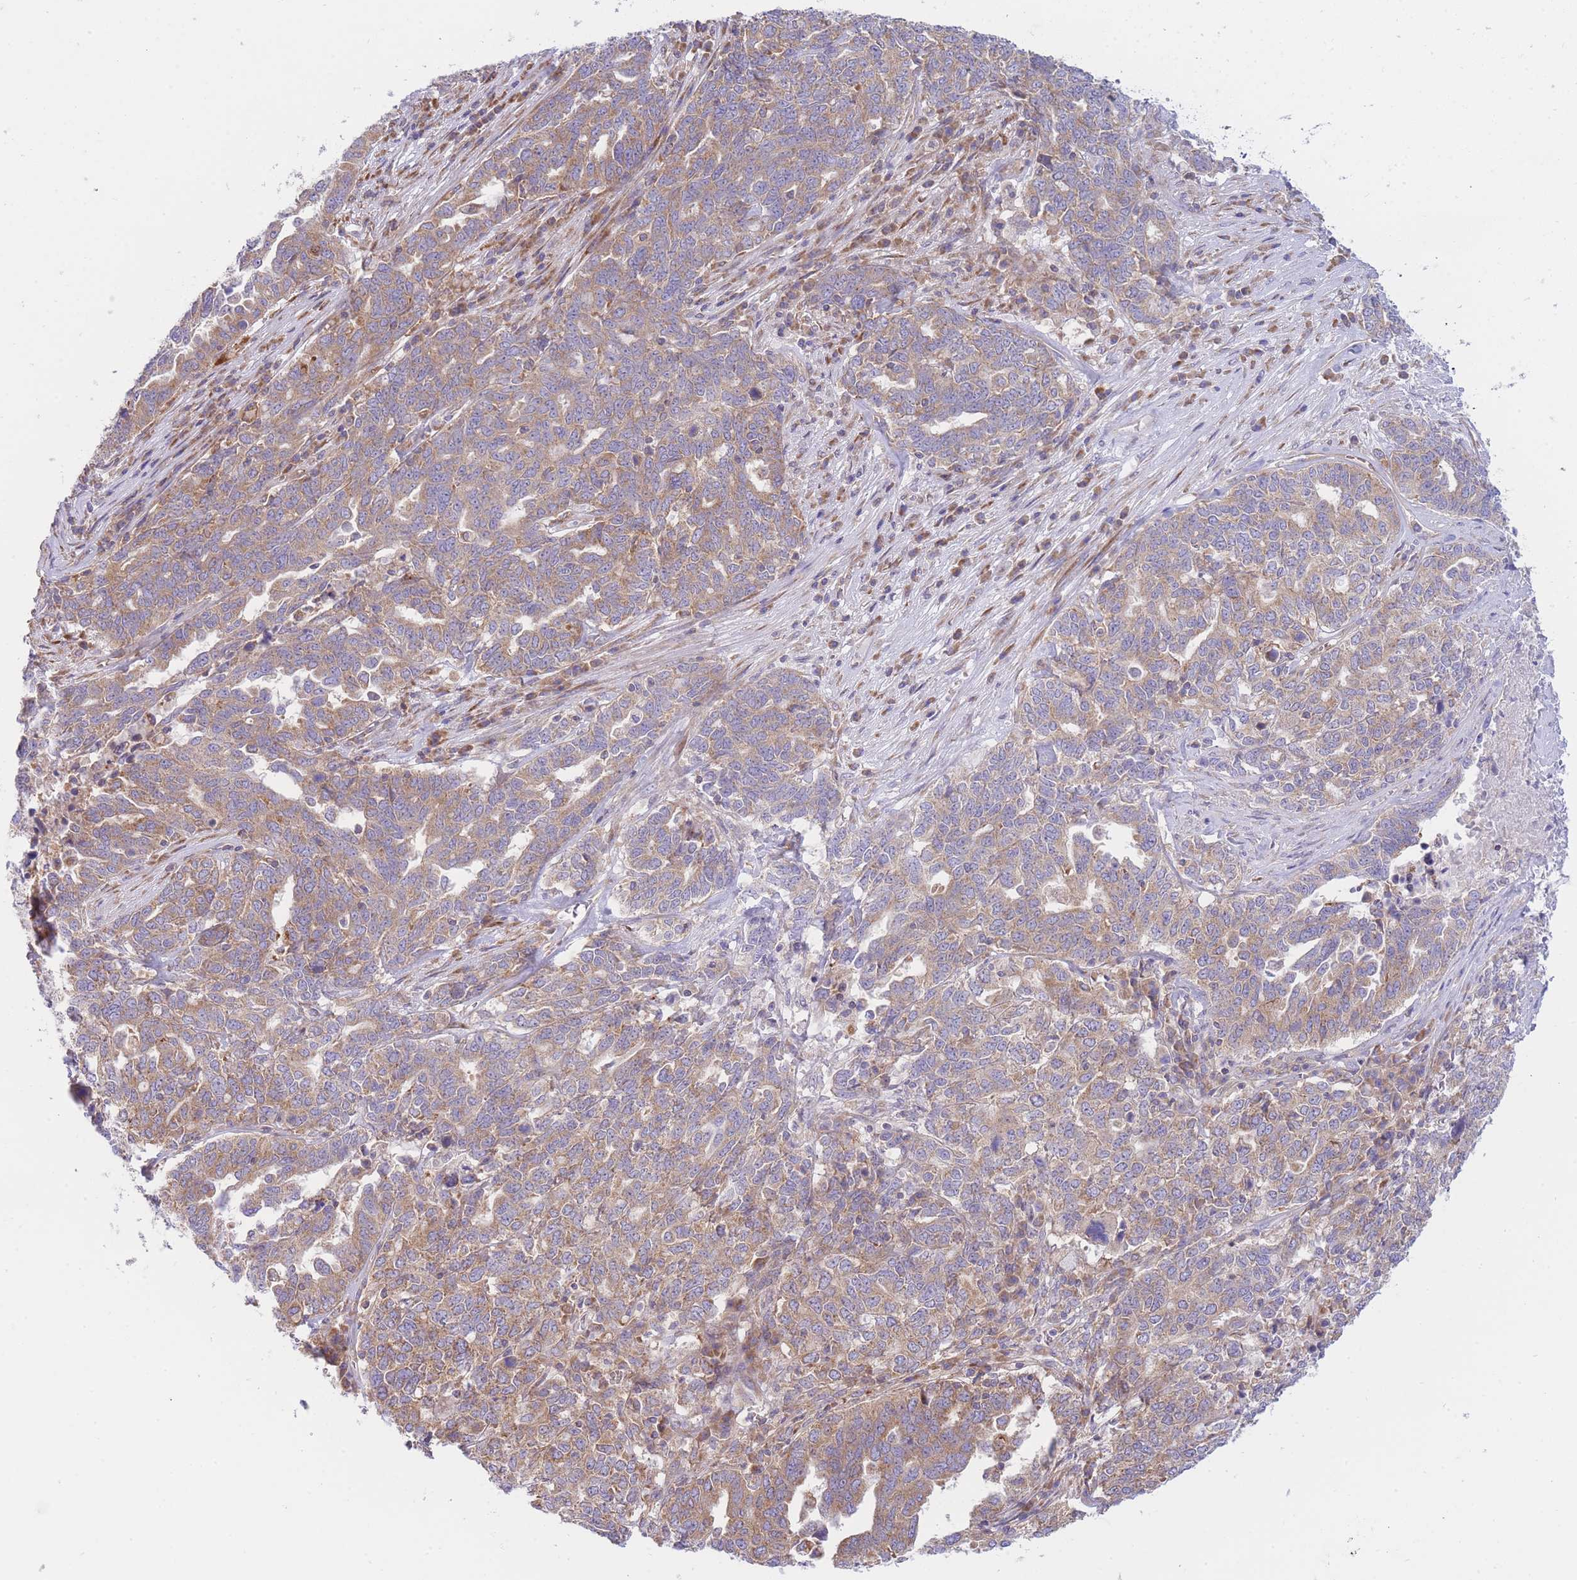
{"staining": {"intensity": "moderate", "quantity": ">75%", "location": "cytoplasmic/membranous"}, "tissue": "ovarian cancer", "cell_type": "Tumor cells", "image_type": "cancer", "snomed": [{"axis": "morphology", "description": "Carcinoma, endometroid"}, {"axis": "topography", "description": "Ovary"}], "caption": "Brown immunohistochemical staining in ovarian endometroid carcinoma demonstrates moderate cytoplasmic/membranous expression in about >75% of tumor cells.", "gene": "SH2B2", "patient": {"sex": "female", "age": 62}}